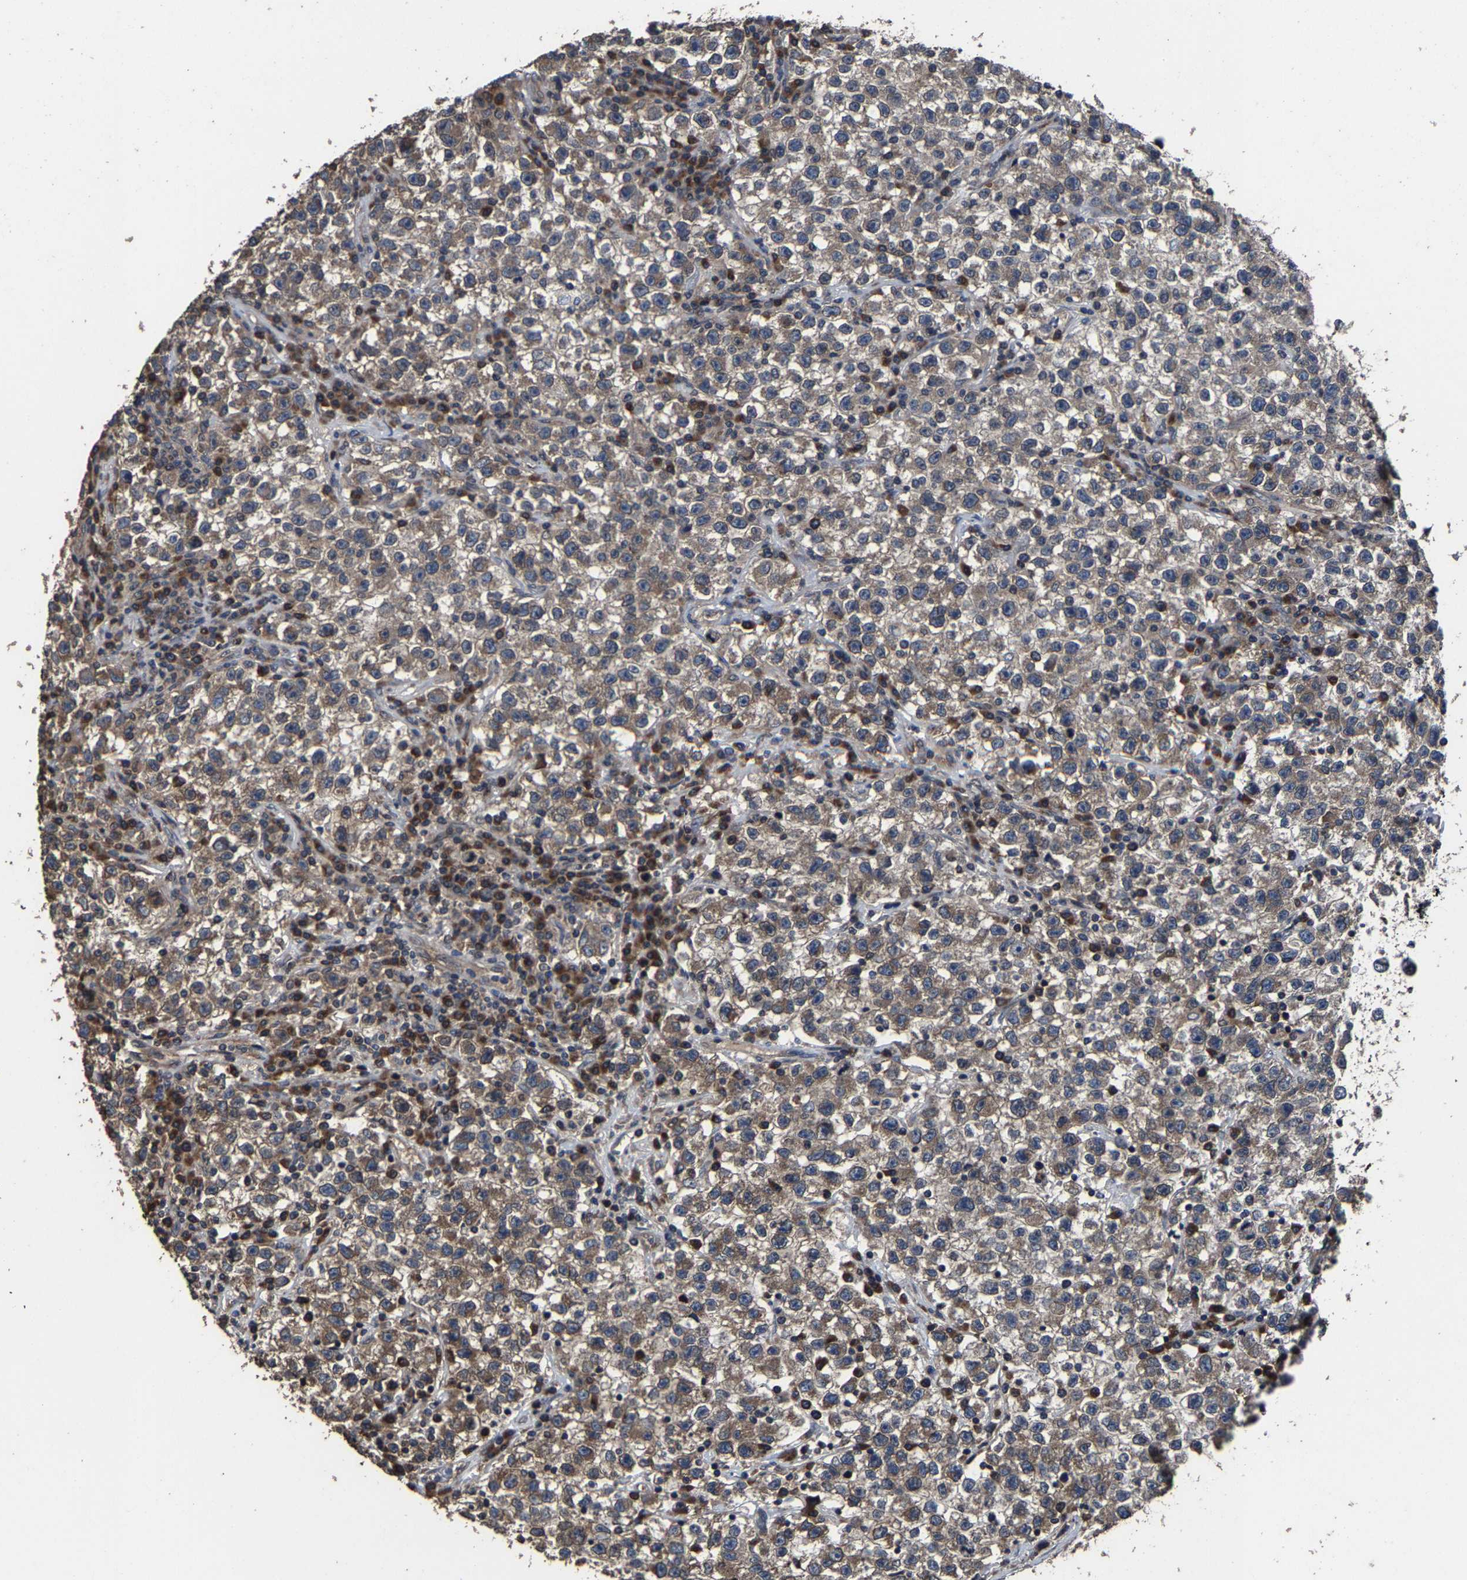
{"staining": {"intensity": "weak", "quantity": ">75%", "location": "cytoplasmic/membranous"}, "tissue": "testis cancer", "cell_type": "Tumor cells", "image_type": "cancer", "snomed": [{"axis": "morphology", "description": "Seminoma, NOS"}, {"axis": "topography", "description": "Testis"}], "caption": "Testis seminoma stained with IHC displays weak cytoplasmic/membranous positivity in about >75% of tumor cells. Immunohistochemistry (ihc) stains the protein in brown and the nuclei are stained blue.", "gene": "EBAG9", "patient": {"sex": "male", "age": 22}}